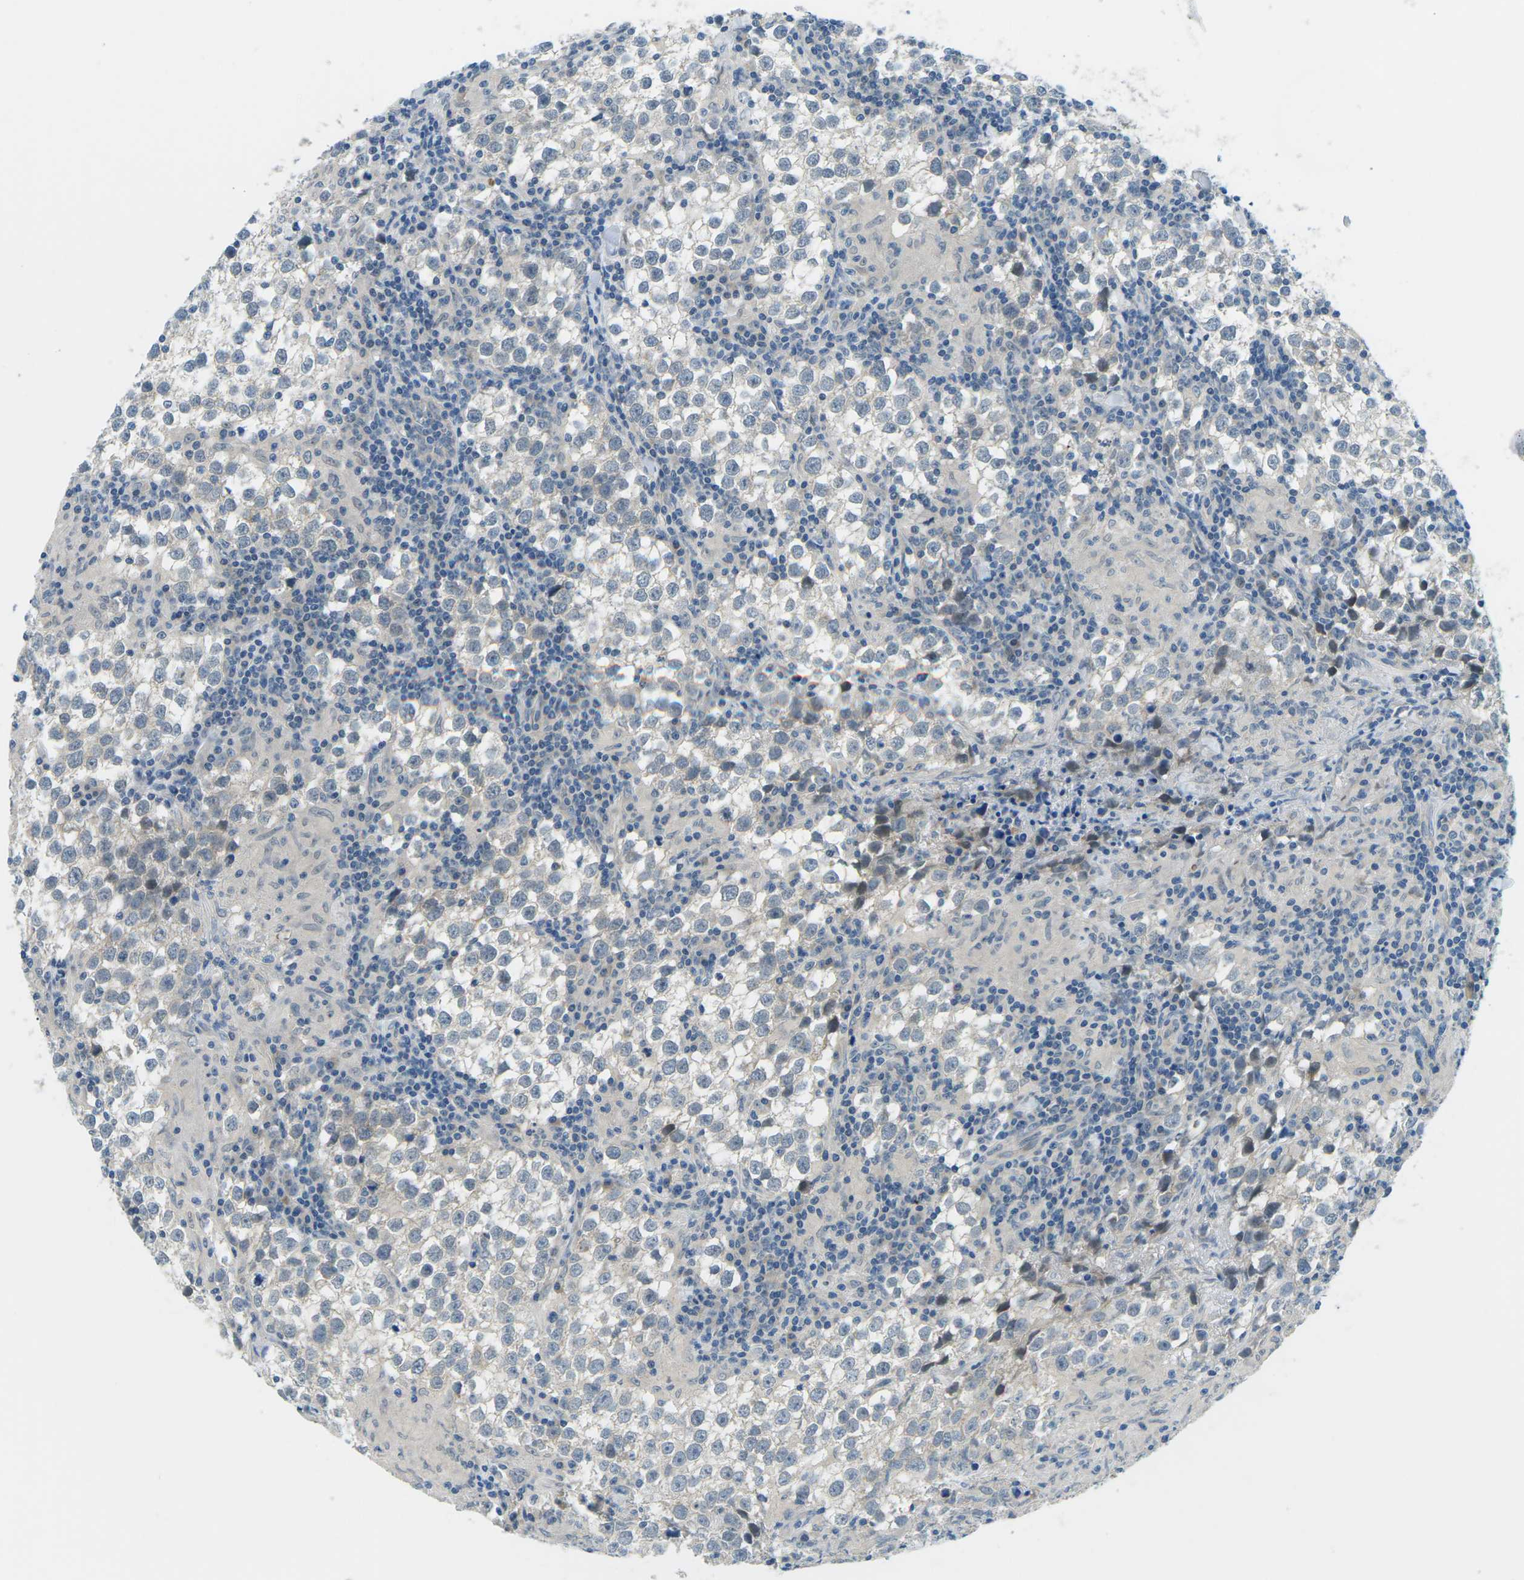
{"staining": {"intensity": "negative", "quantity": "none", "location": "none"}, "tissue": "testis cancer", "cell_type": "Tumor cells", "image_type": "cancer", "snomed": [{"axis": "morphology", "description": "Seminoma, NOS"}, {"axis": "morphology", "description": "Carcinoma, Embryonal, NOS"}, {"axis": "topography", "description": "Testis"}], "caption": "There is no significant staining in tumor cells of testis embryonal carcinoma.", "gene": "CTNND1", "patient": {"sex": "male", "age": 36}}